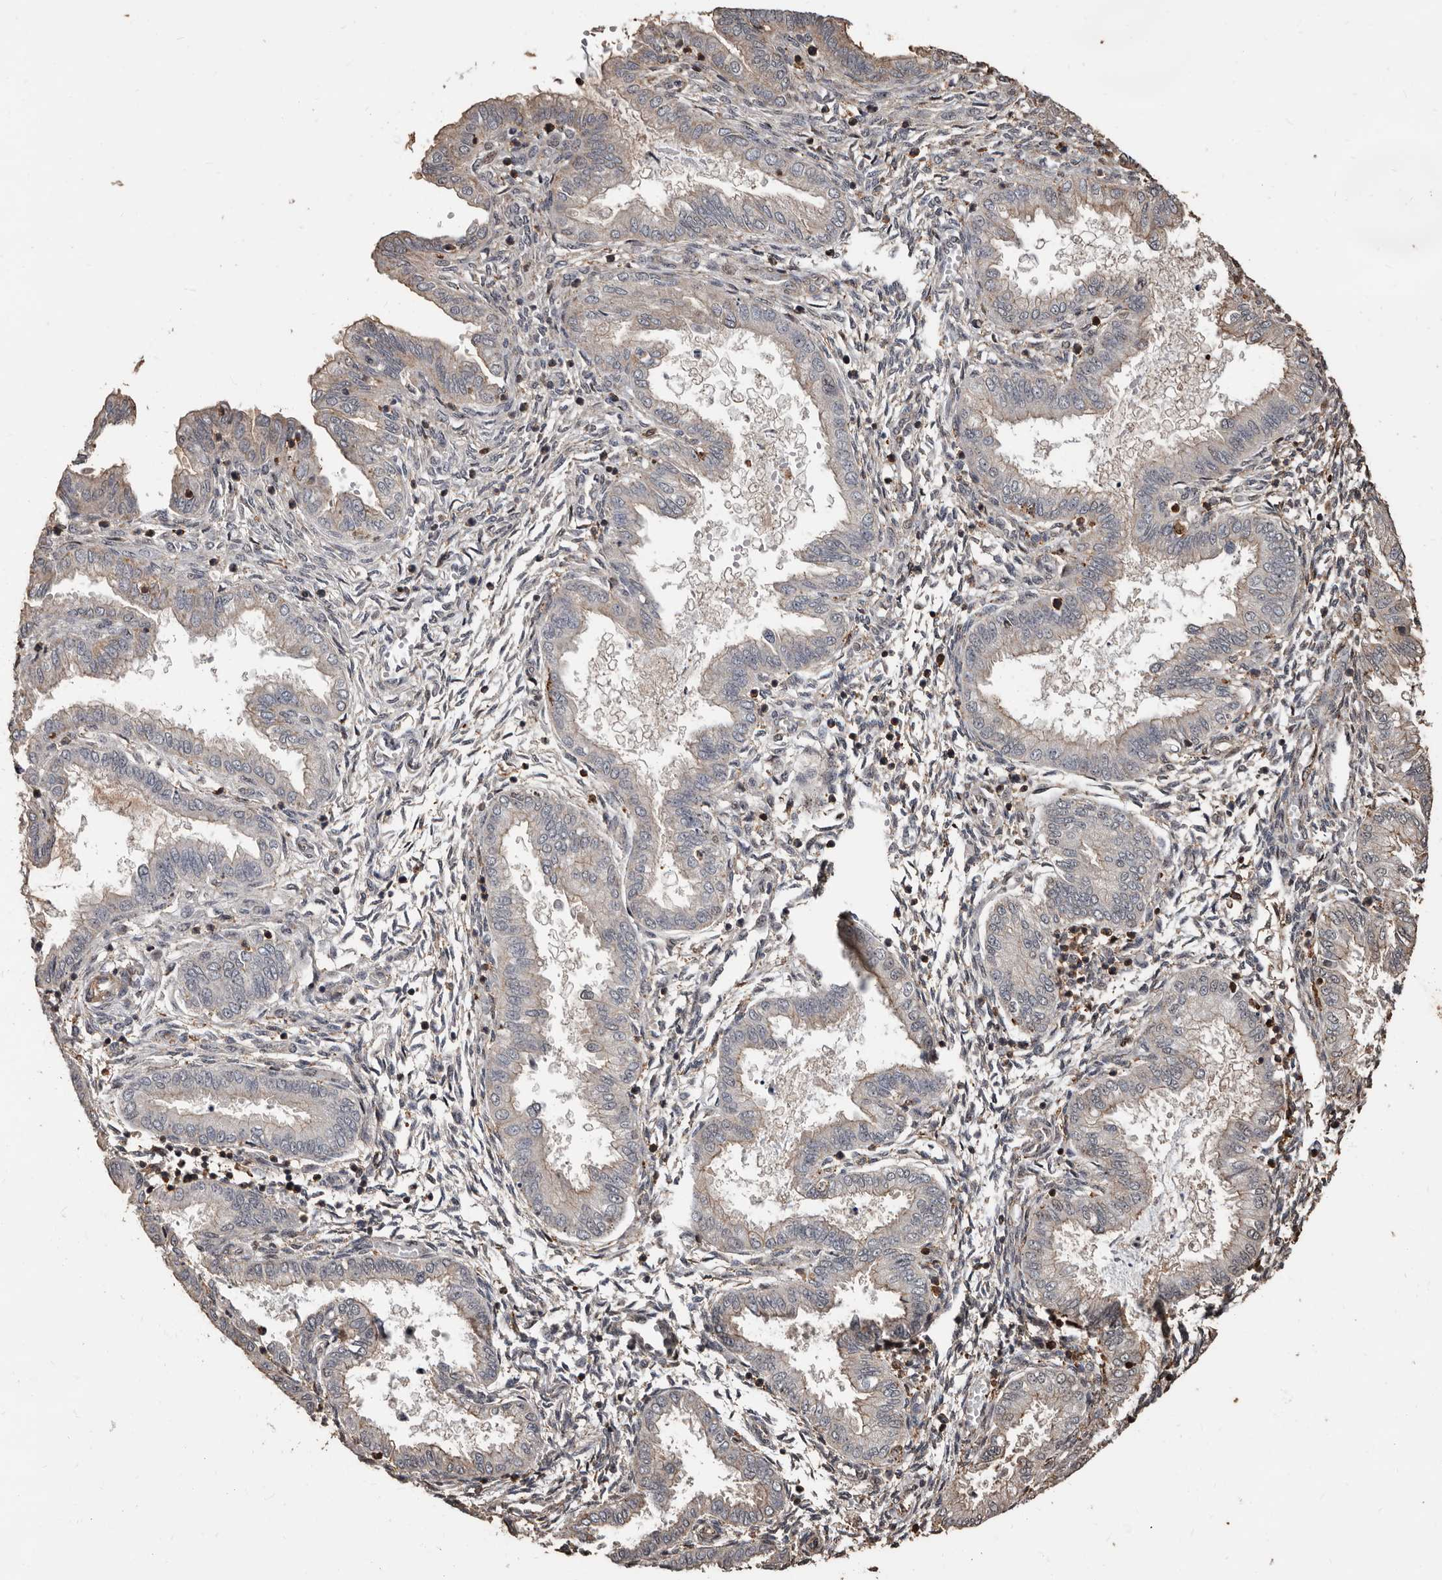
{"staining": {"intensity": "weak", "quantity": "25%-75%", "location": "cytoplasmic/membranous"}, "tissue": "endometrium", "cell_type": "Cells in endometrial stroma", "image_type": "normal", "snomed": [{"axis": "morphology", "description": "Normal tissue, NOS"}, {"axis": "topography", "description": "Endometrium"}], "caption": "Unremarkable endometrium reveals weak cytoplasmic/membranous expression in approximately 25%-75% of cells in endometrial stroma, visualized by immunohistochemistry. The protein of interest is stained brown, and the nuclei are stained in blue (DAB IHC with brightfield microscopy, high magnification).", "gene": "GSK3A", "patient": {"sex": "female", "age": 33}}